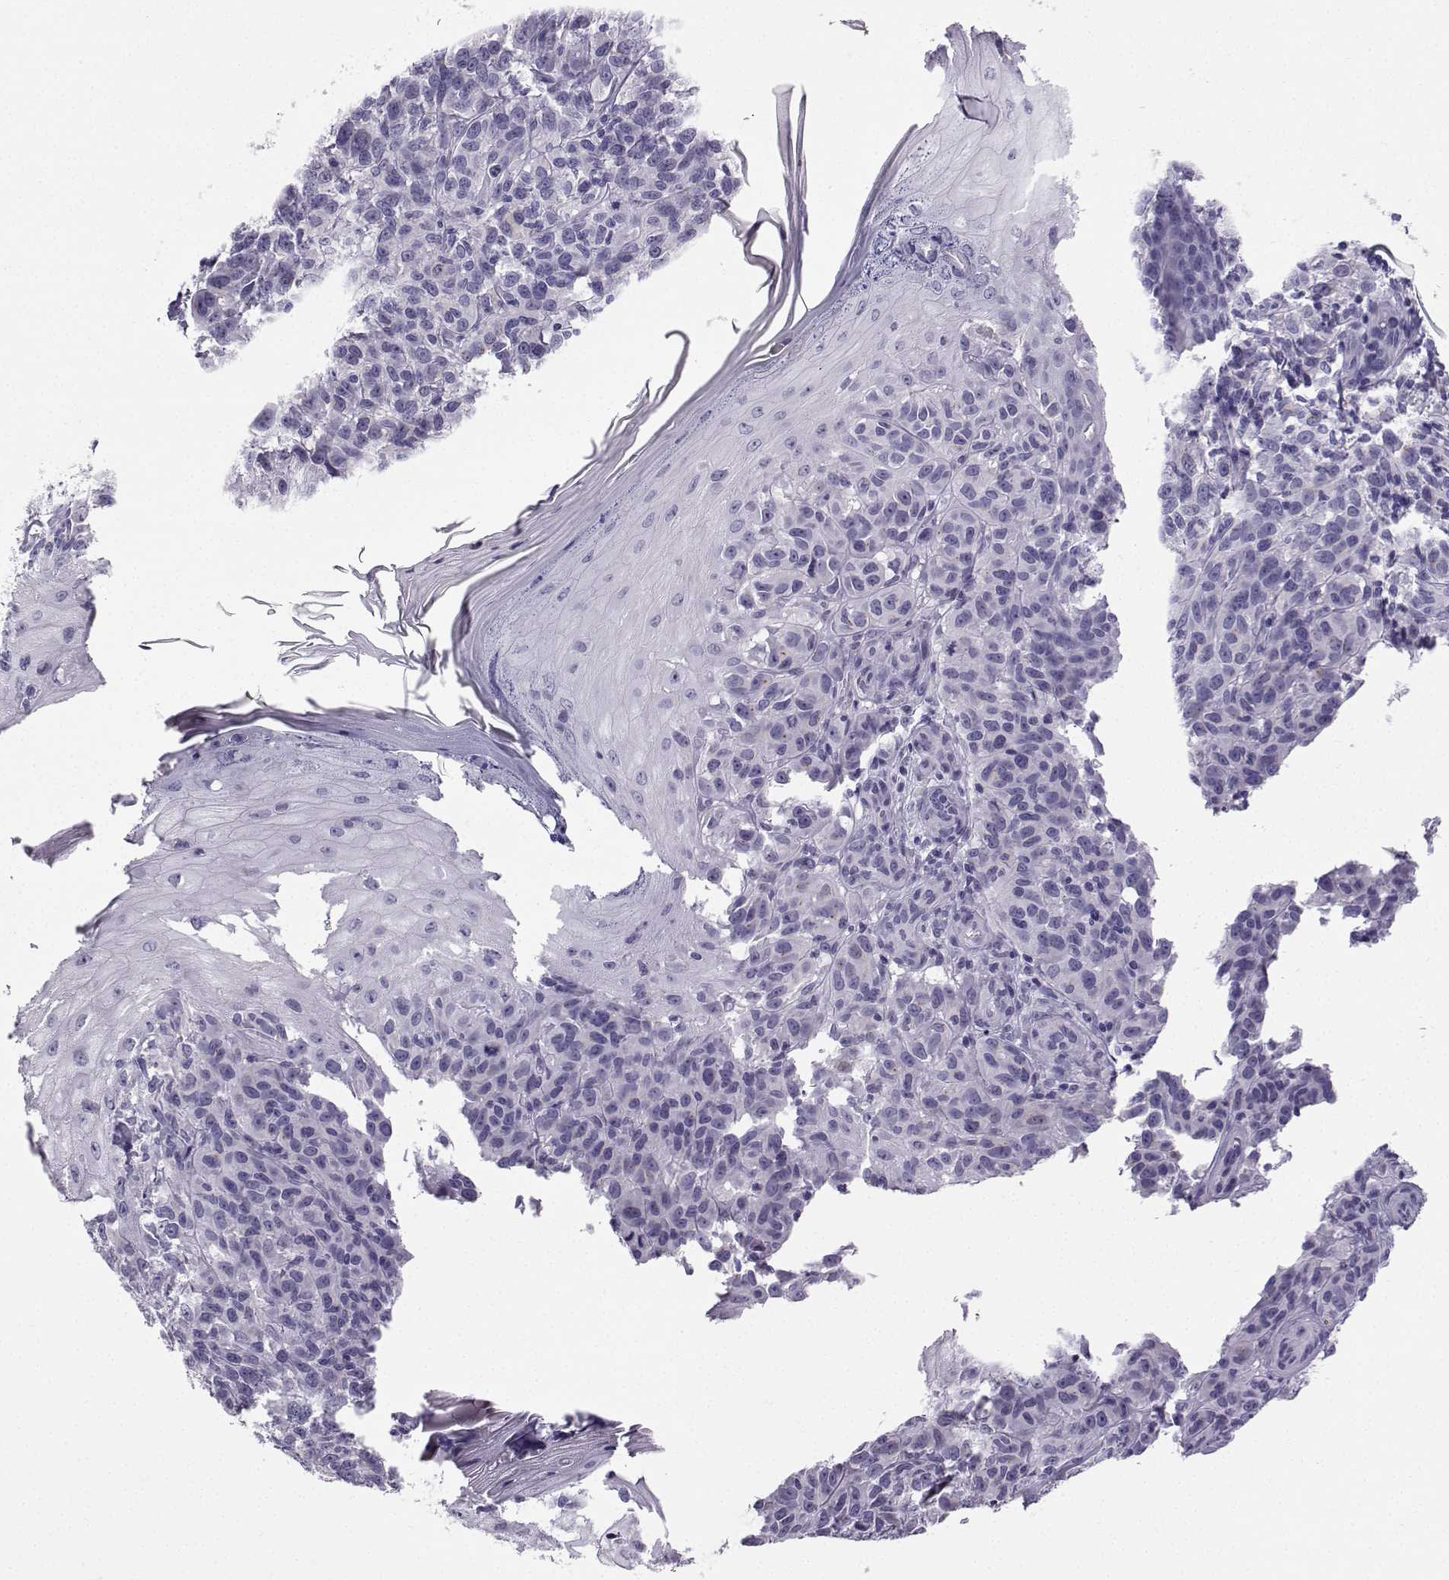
{"staining": {"intensity": "negative", "quantity": "none", "location": "none"}, "tissue": "melanoma", "cell_type": "Tumor cells", "image_type": "cancer", "snomed": [{"axis": "morphology", "description": "Malignant melanoma, NOS"}, {"axis": "topography", "description": "Skin"}], "caption": "Tumor cells are negative for protein expression in human malignant melanoma.", "gene": "ZBTB8B", "patient": {"sex": "female", "age": 53}}